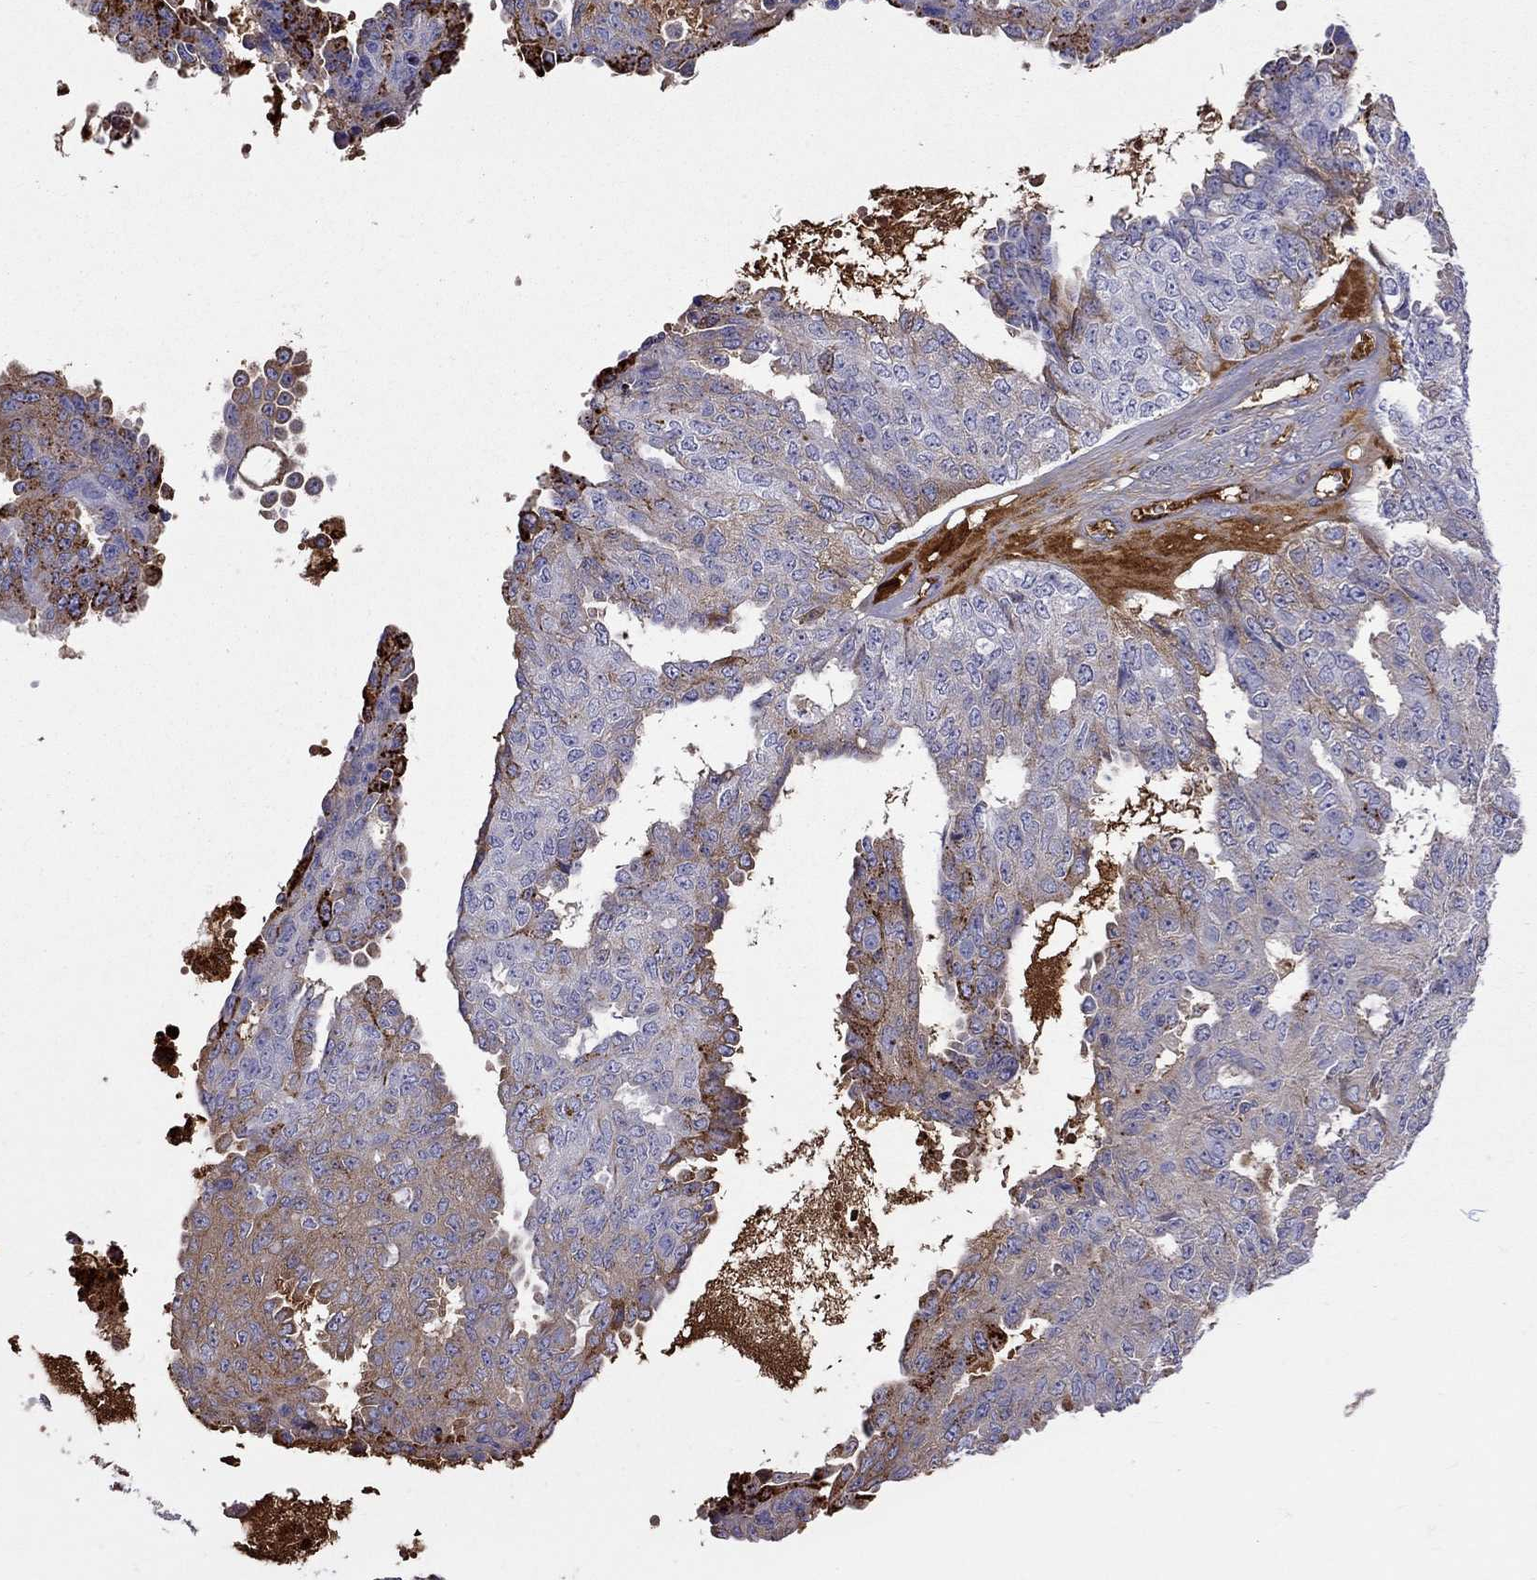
{"staining": {"intensity": "strong", "quantity": "<25%", "location": "cytoplasmic/membranous"}, "tissue": "ovarian cancer", "cell_type": "Tumor cells", "image_type": "cancer", "snomed": [{"axis": "morphology", "description": "Cystadenocarcinoma, serous, NOS"}, {"axis": "topography", "description": "Ovary"}], "caption": "Strong cytoplasmic/membranous staining is identified in about <25% of tumor cells in ovarian serous cystadenocarcinoma.", "gene": "SERPINA3", "patient": {"sex": "female", "age": 71}}